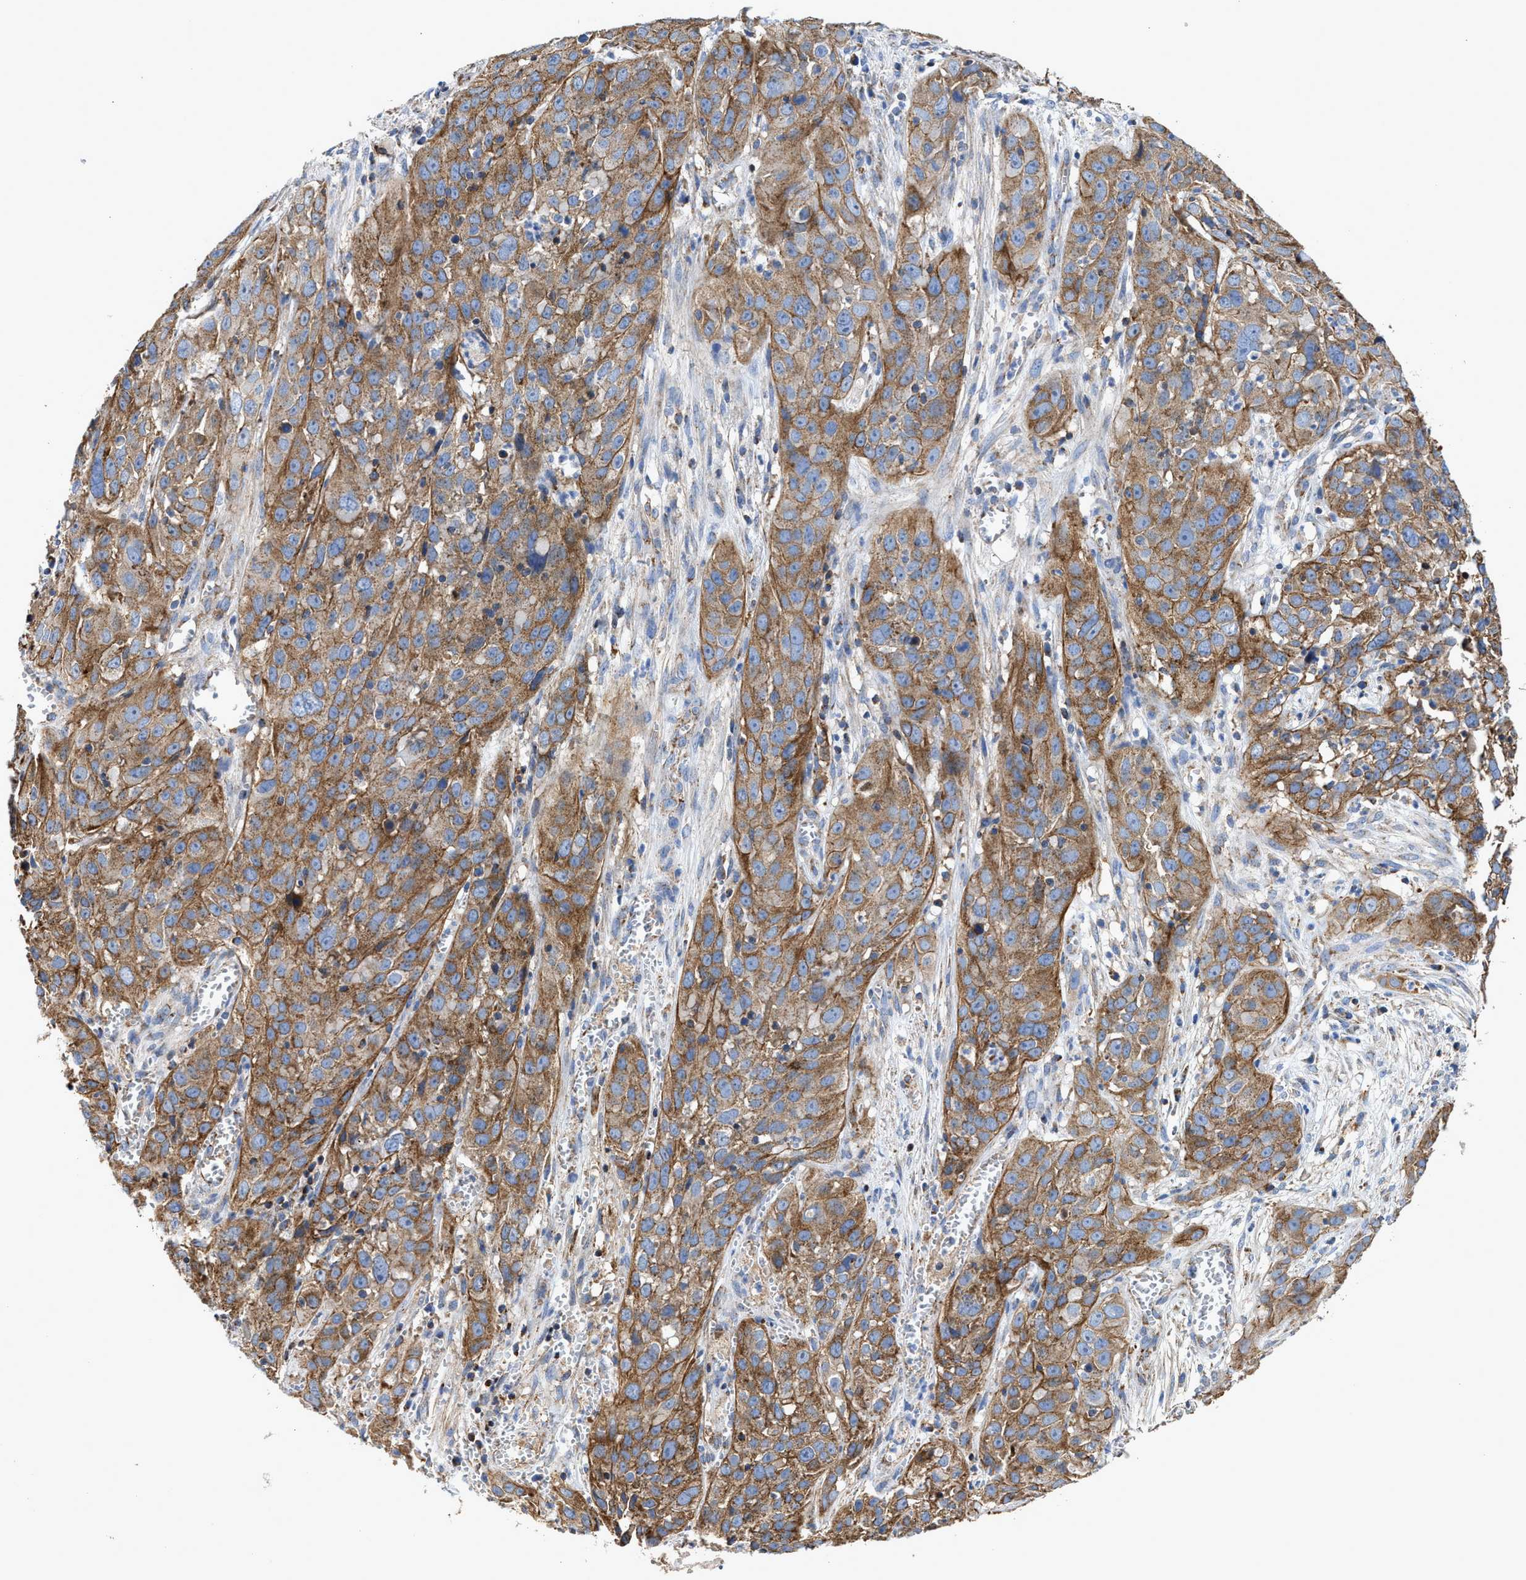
{"staining": {"intensity": "moderate", "quantity": ">75%", "location": "cytoplasmic/membranous"}, "tissue": "cervical cancer", "cell_type": "Tumor cells", "image_type": "cancer", "snomed": [{"axis": "morphology", "description": "Squamous cell carcinoma, NOS"}, {"axis": "topography", "description": "Cervix"}], "caption": "Human cervical cancer (squamous cell carcinoma) stained for a protein (brown) displays moderate cytoplasmic/membranous positive expression in about >75% of tumor cells.", "gene": "MECR", "patient": {"sex": "female", "age": 32}}